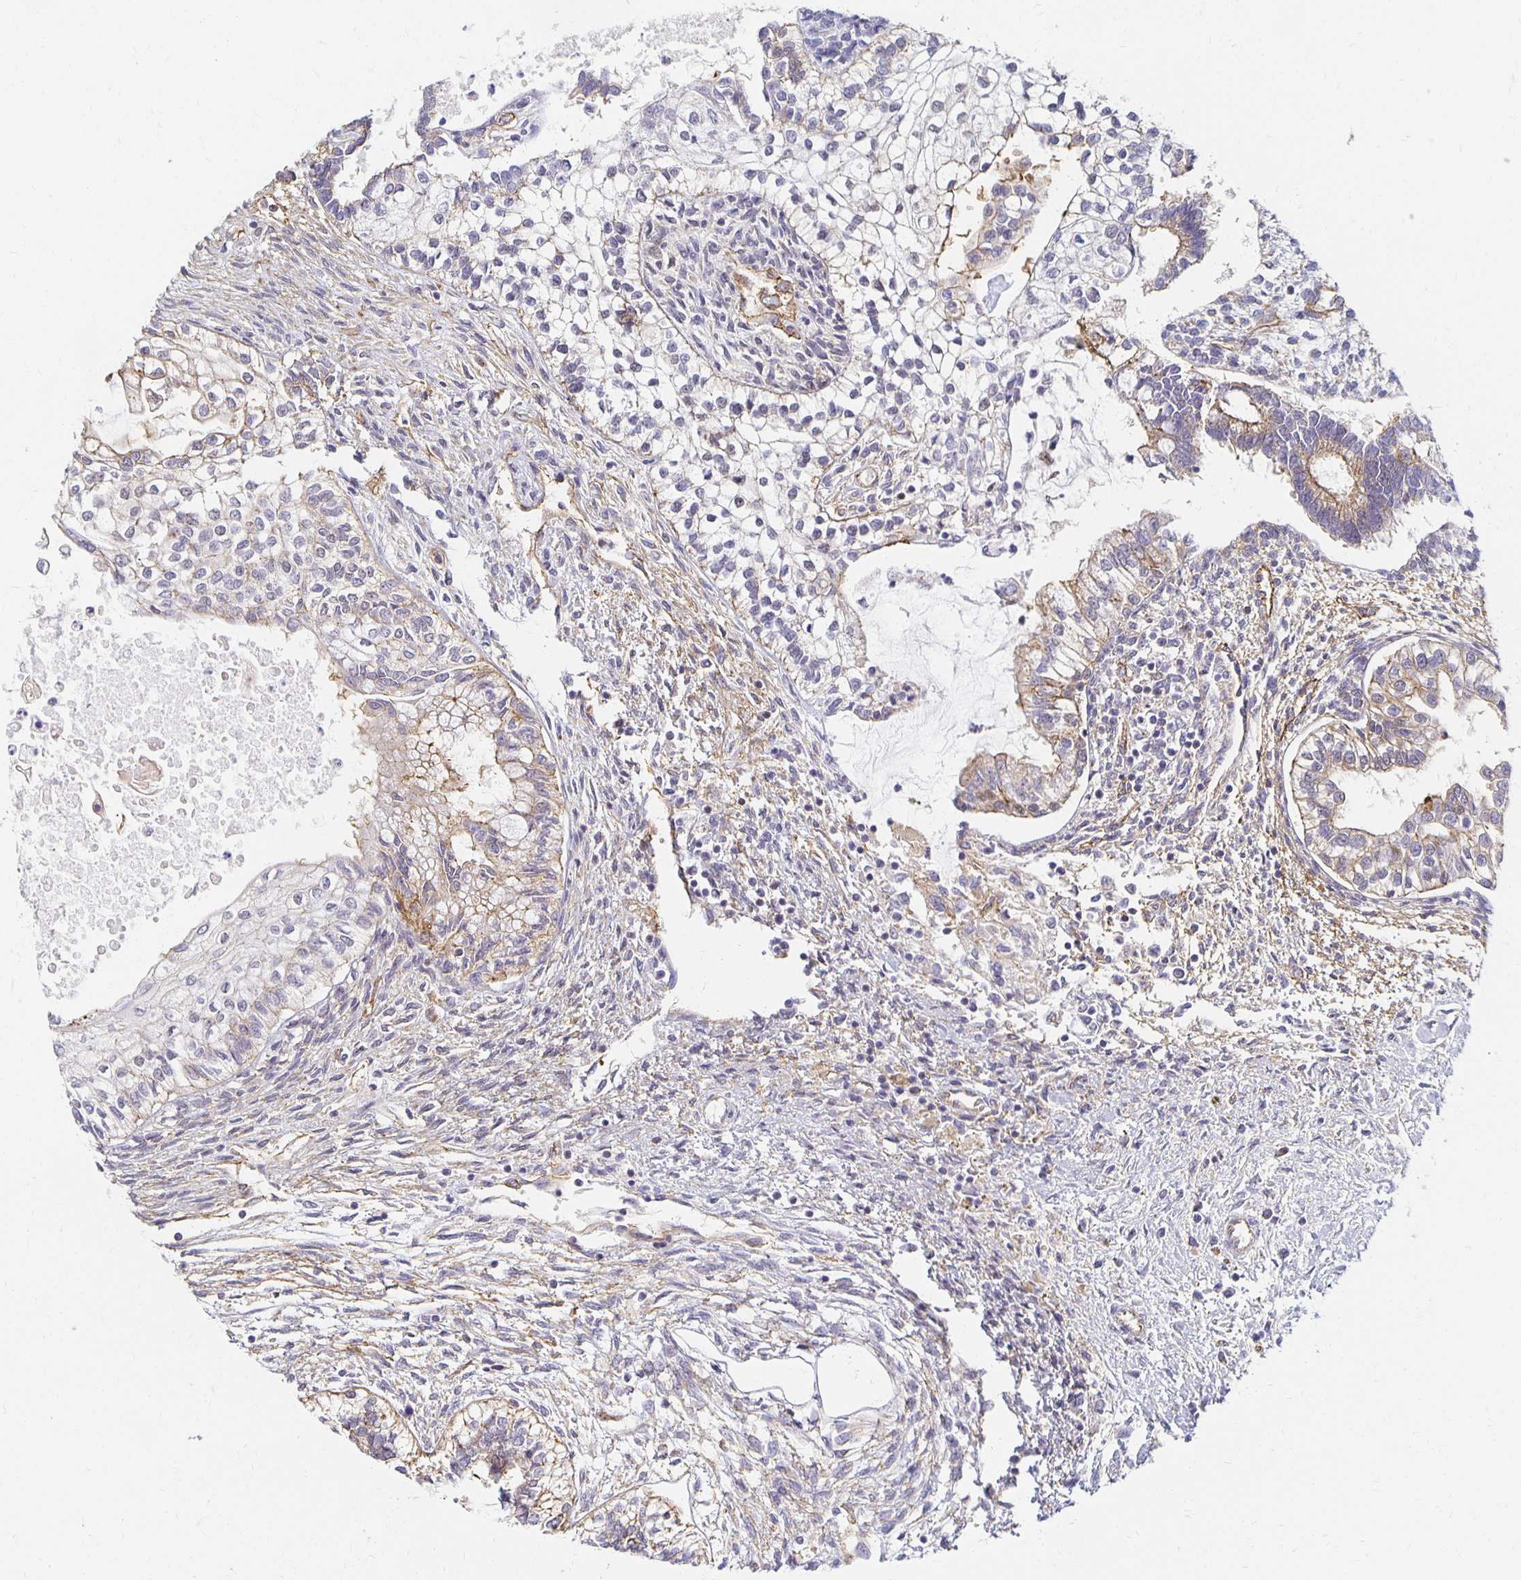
{"staining": {"intensity": "moderate", "quantity": "25%-75%", "location": "cytoplasmic/membranous"}, "tissue": "testis cancer", "cell_type": "Tumor cells", "image_type": "cancer", "snomed": [{"axis": "morphology", "description": "Carcinoma, Embryonal, NOS"}, {"axis": "topography", "description": "Testis"}], "caption": "Immunohistochemical staining of human testis cancer exhibits medium levels of moderate cytoplasmic/membranous protein positivity in about 25%-75% of tumor cells.", "gene": "SORL1", "patient": {"sex": "male", "age": 37}}